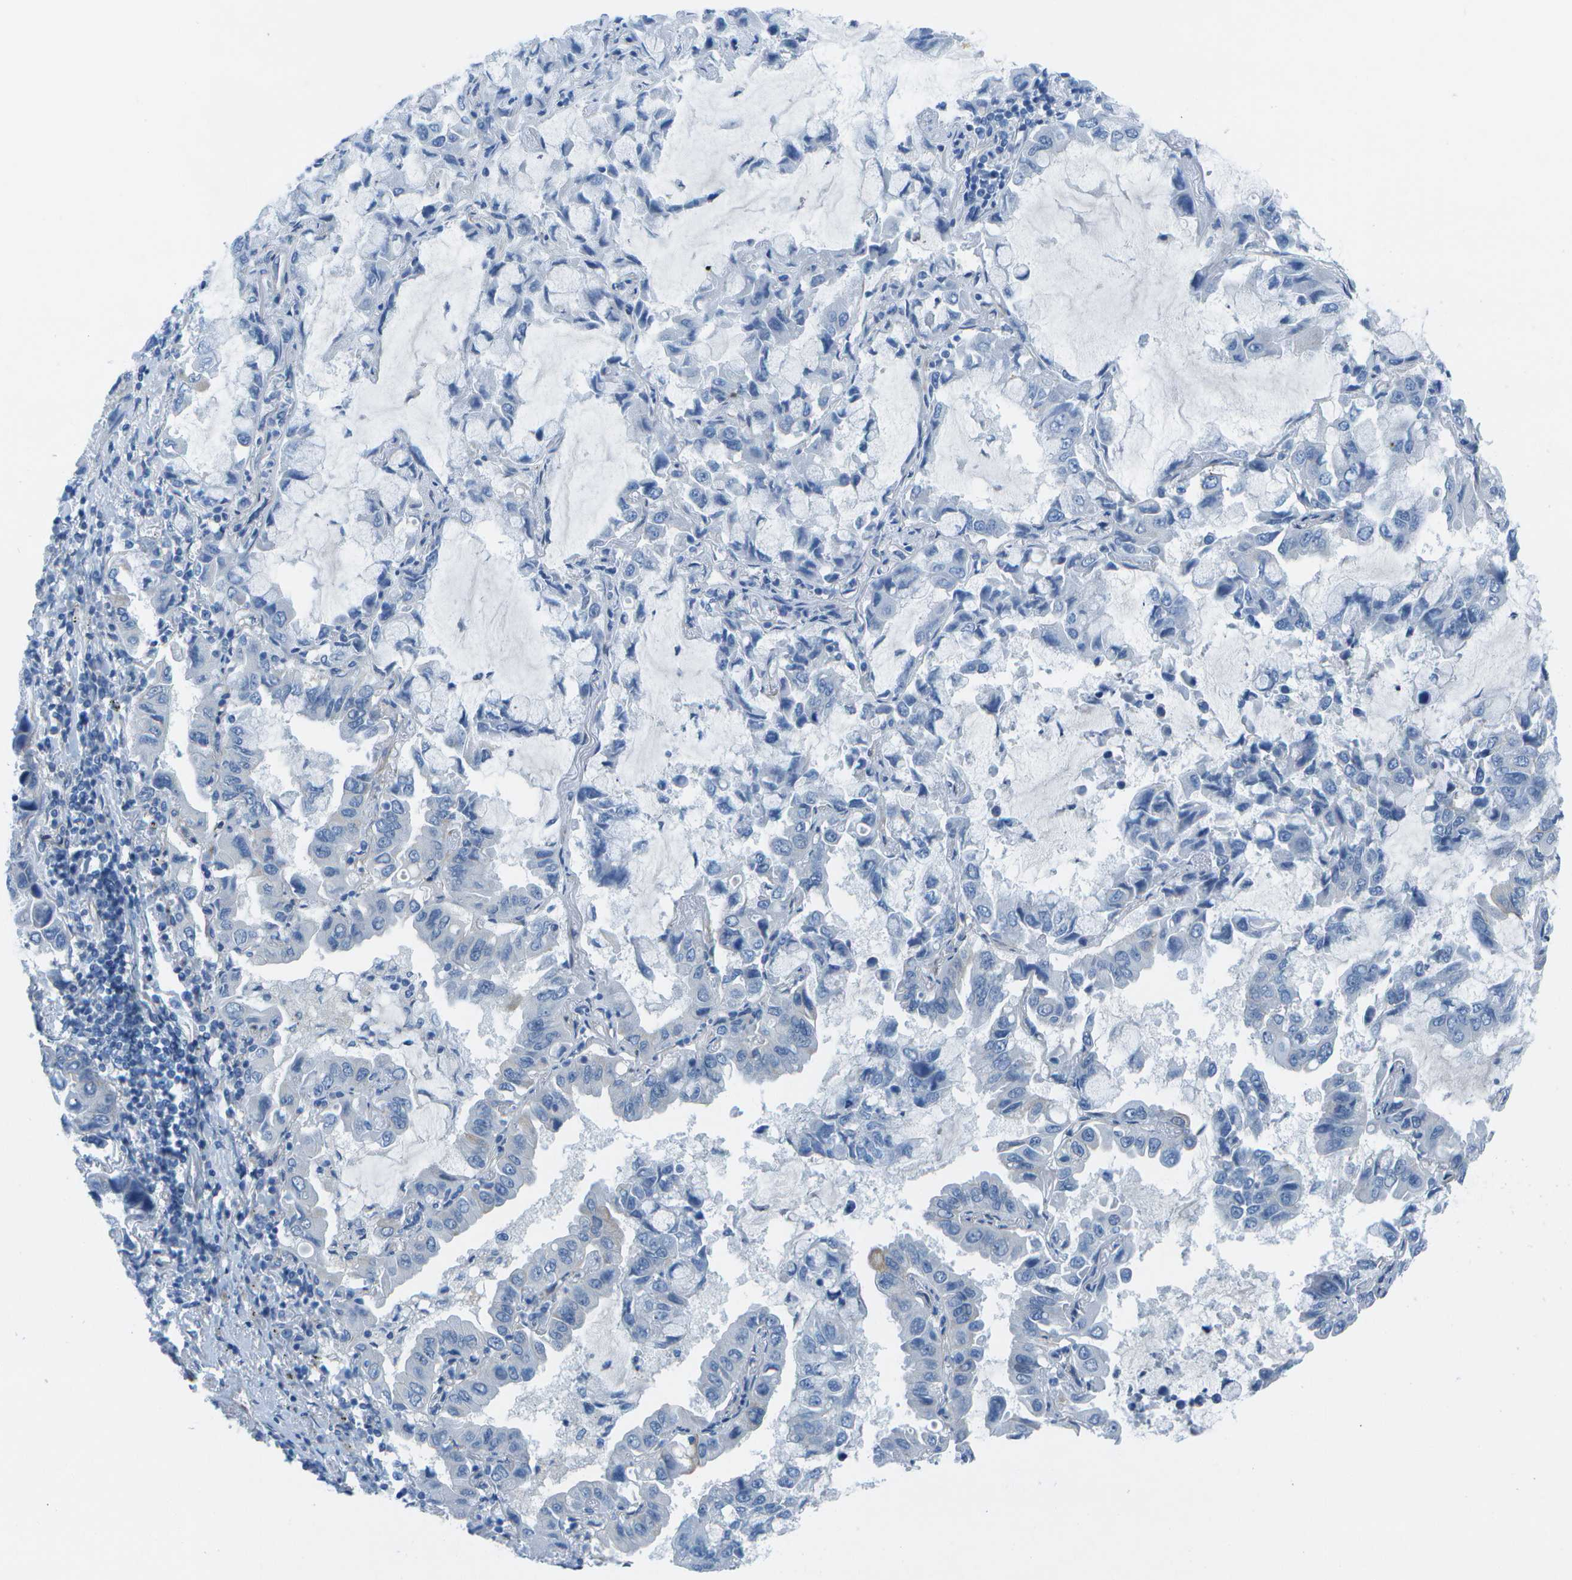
{"staining": {"intensity": "negative", "quantity": "none", "location": "none"}, "tissue": "lung cancer", "cell_type": "Tumor cells", "image_type": "cancer", "snomed": [{"axis": "morphology", "description": "Adenocarcinoma, NOS"}, {"axis": "topography", "description": "Lung"}], "caption": "This is a photomicrograph of IHC staining of lung adenocarcinoma, which shows no staining in tumor cells.", "gene": "SORBS3", "patient": {"sex": "male", "age": 64}}